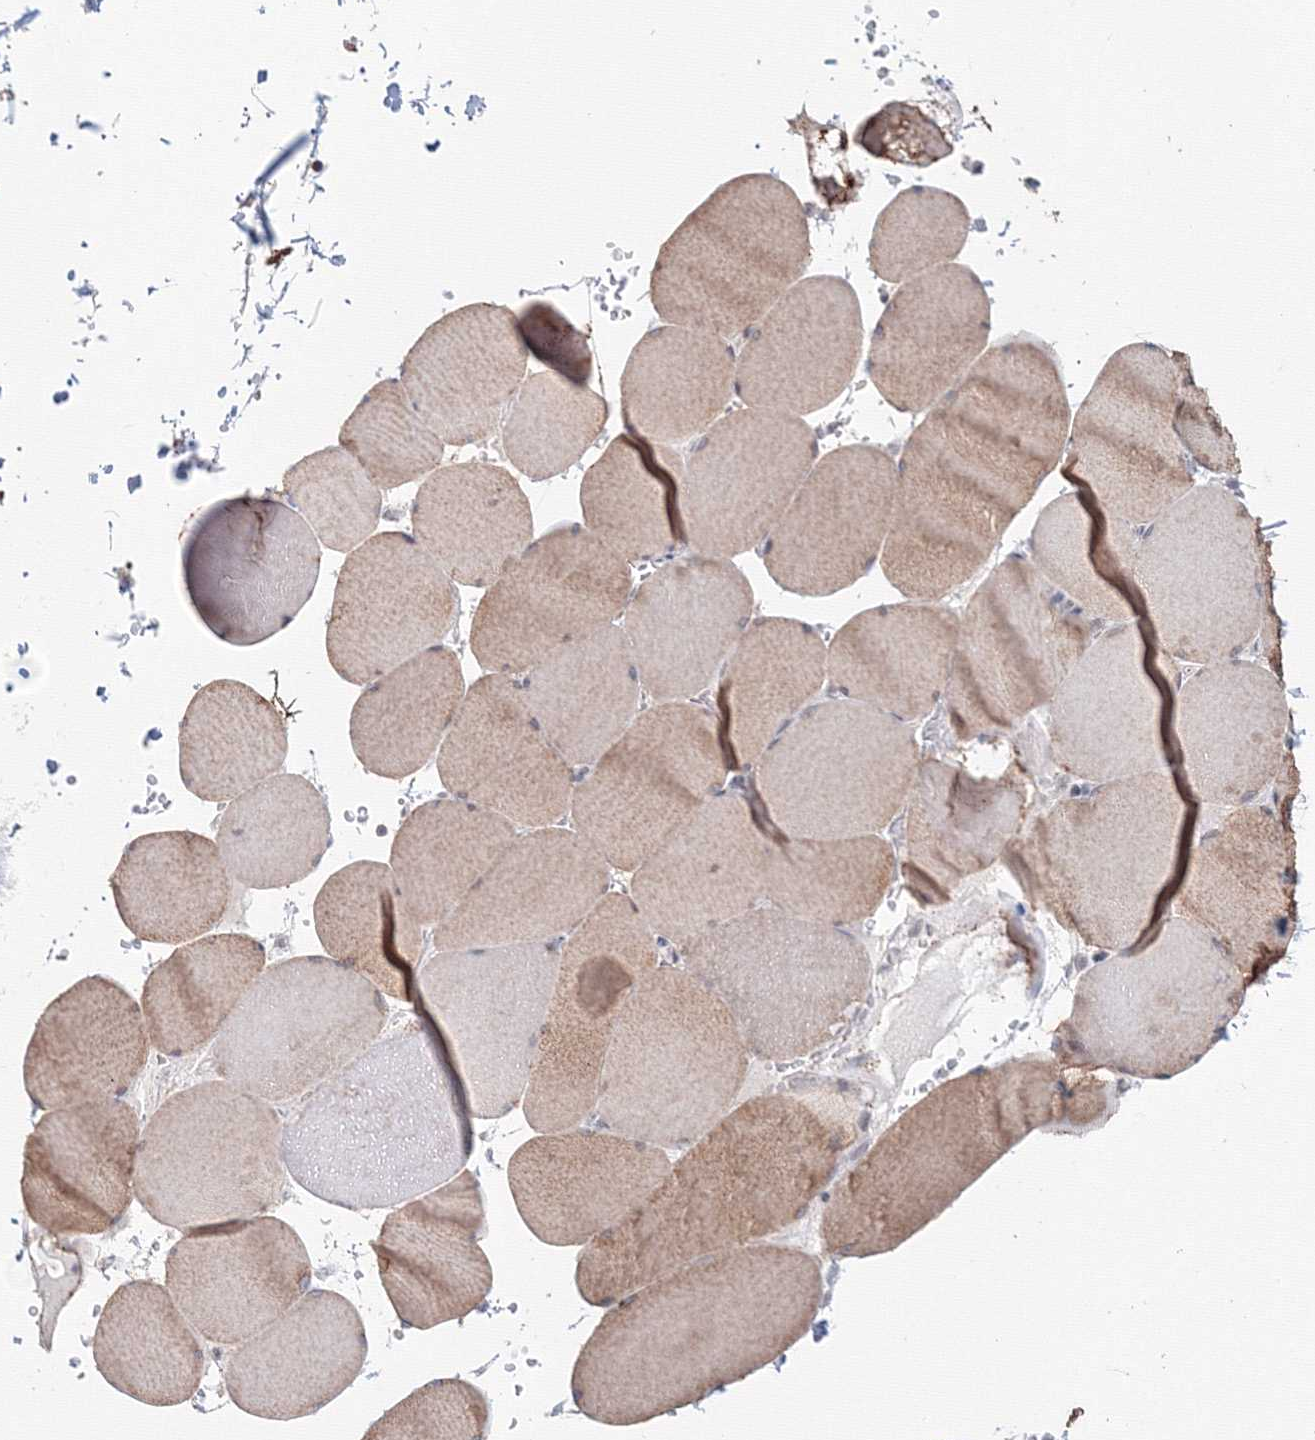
{"staining": {"intensity": "moderate", "quantity": ">75%", "location": "cytoplasmic/membranous"}, "tissue": "skeletal muscle", "cell_type": "Myocytes", "image_type": "normal", "snomed": [{"axis": "morphology", "description": "Normal tissue, NOS"}, {"axis": "topography", "description": "Skeletal muscle"}, {"axis": "topography", "description": "Head-Neck"}], "caption": "Protein expression by immunohistochemistry (IHC) shows moderate cytoplasmic/membranous staining in about >75% of myocytes in benign skeletal muscle. The protein is shown in brown color, while the nuclei are stained blue.", "gene": "SLC7A7", "patient": {"sex": "male", "age": 66}}